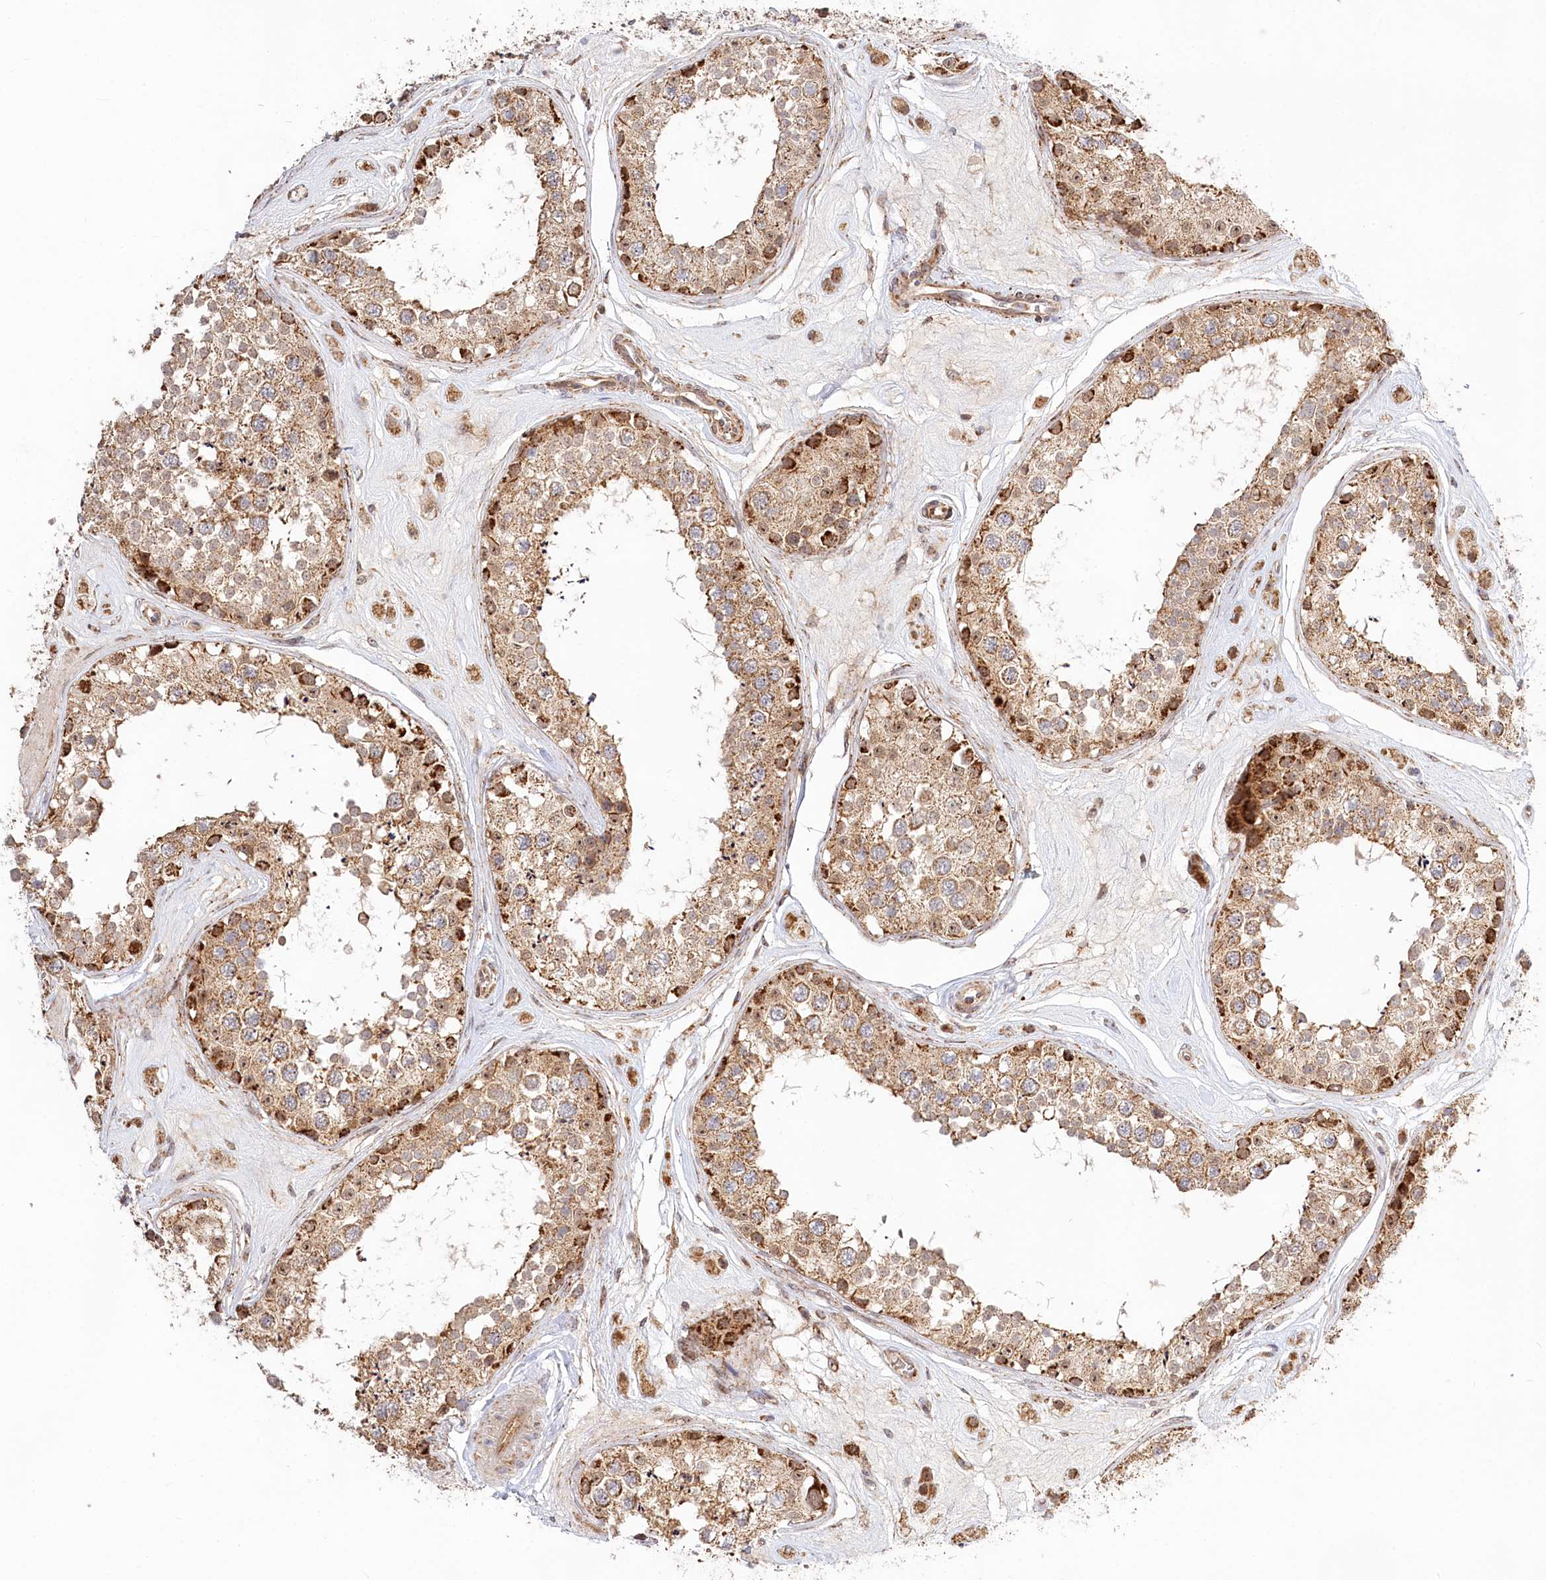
{"staining": {"intensity": "moderate", "quantity": ">75%", "location": "cytoplasmic/membranous"}, "tissue": "testis", "cell_type": "Cells in seminiferous ducts", "image_type": "normal", "snomed": [{"axis": "morphology", "description": "Normal tissue, NOS"}, {"axis": "topography", "description": "Testis"}], "caption": "Testis stained for a protein (brown) exhibits moderate cytoplasmic/membranous positive expression in about >75% of cells in seminiferous ducts.", "gene": "RTN4IP1", "patient": {"sex": "male", "age": 25}}